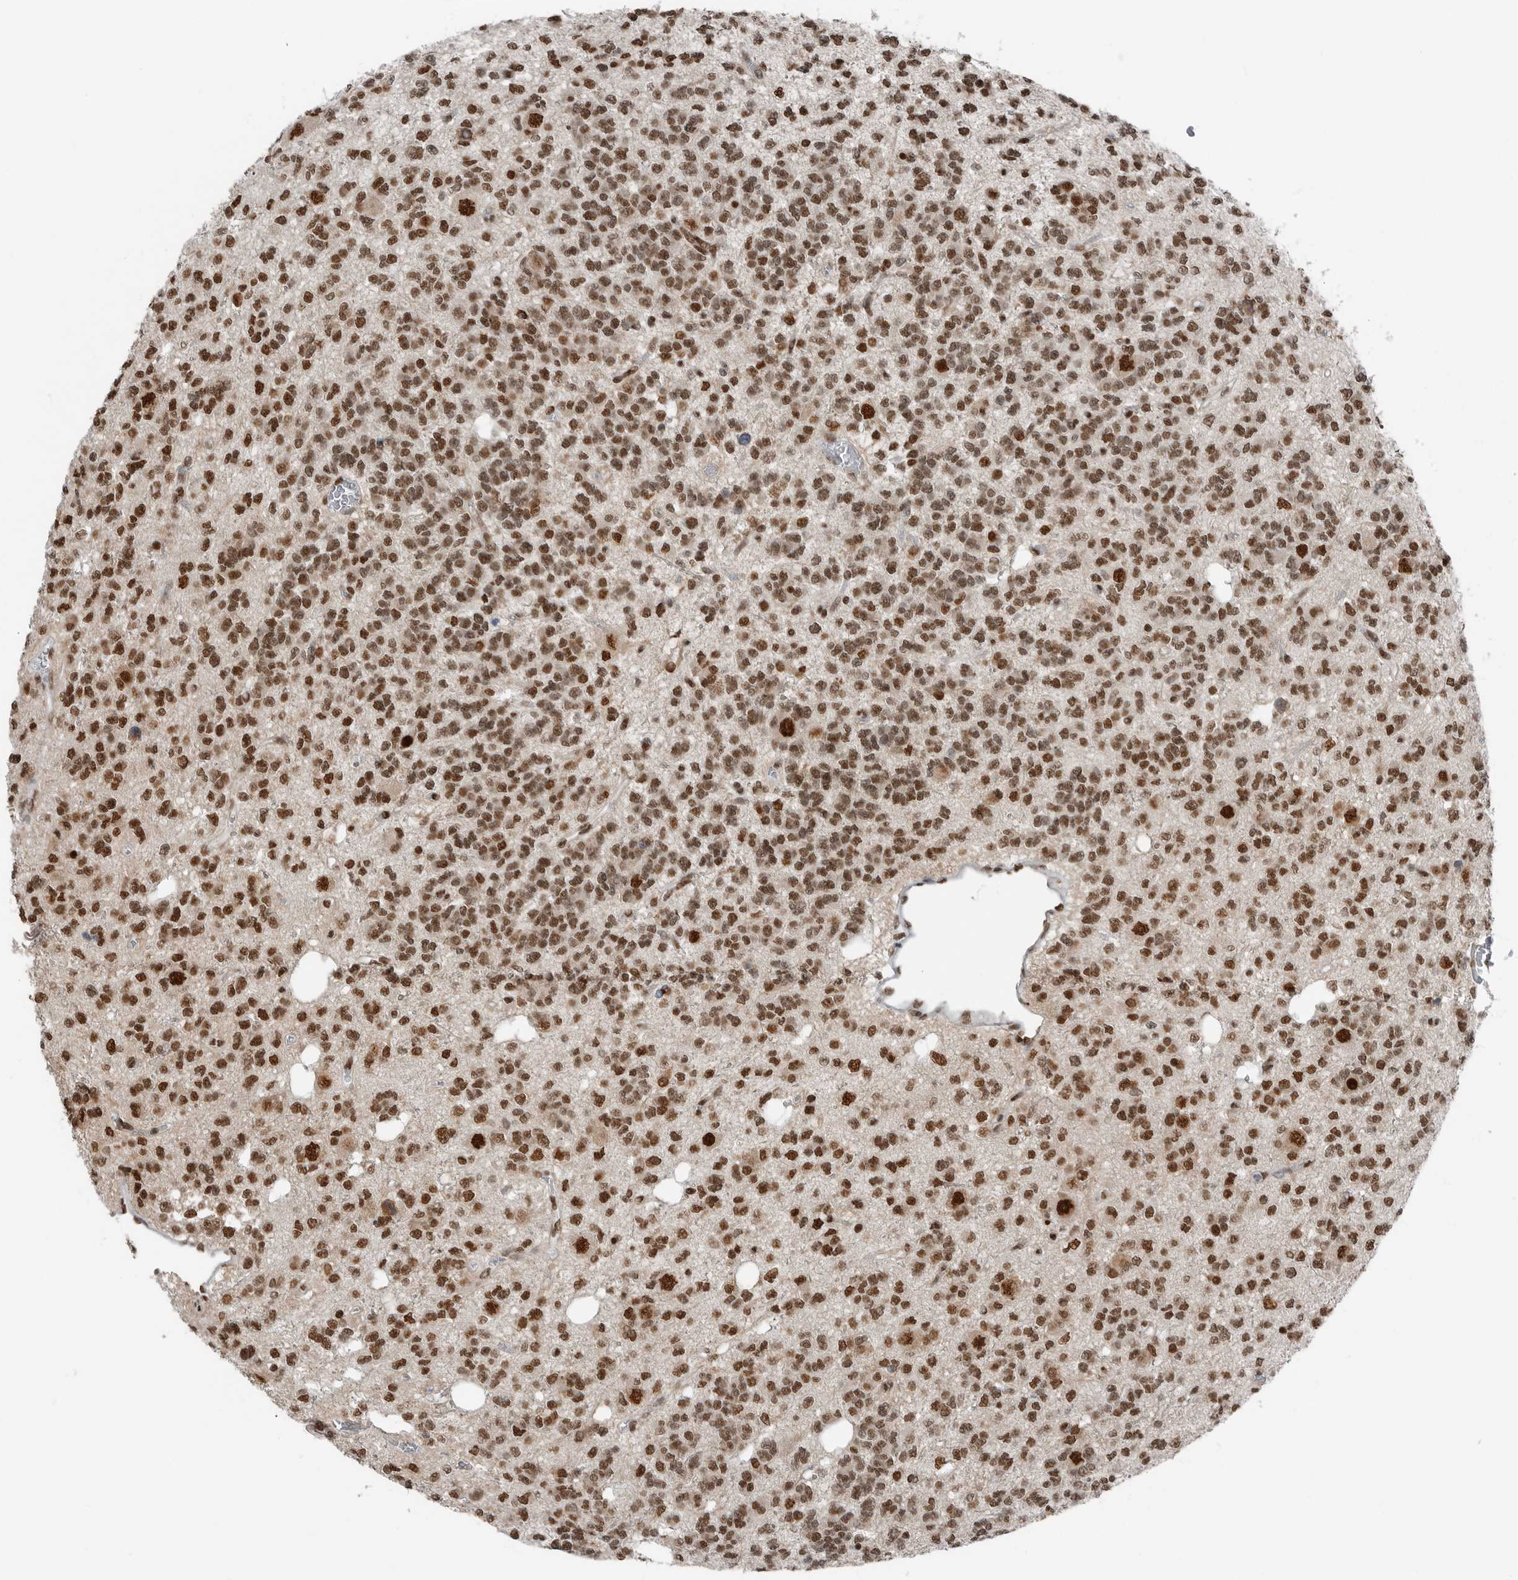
{"staining": {"intensity": "moderate", "quantity": ">75%", "location": "nuclear"}, "tissue": "glioma", "cell_type": "Tumor cells", "image_type": "cancer", "snomed": [{"axis": "morphology", "description": "Glioma, malignant, Low grade"}, {"axis": "topography", "description": "Brain"}], "caption": "A medium amount of moderate nuclear expression is identified in about >75% of tumor cells in low-grade glioma (malignant) tissue. (DAB (3,3'-diaminobenzidine) IHC, brown staining for protein, blue staining for nuclei).", "gene": "BLZF1", "patient": {"sex": "male", "age": 38}}